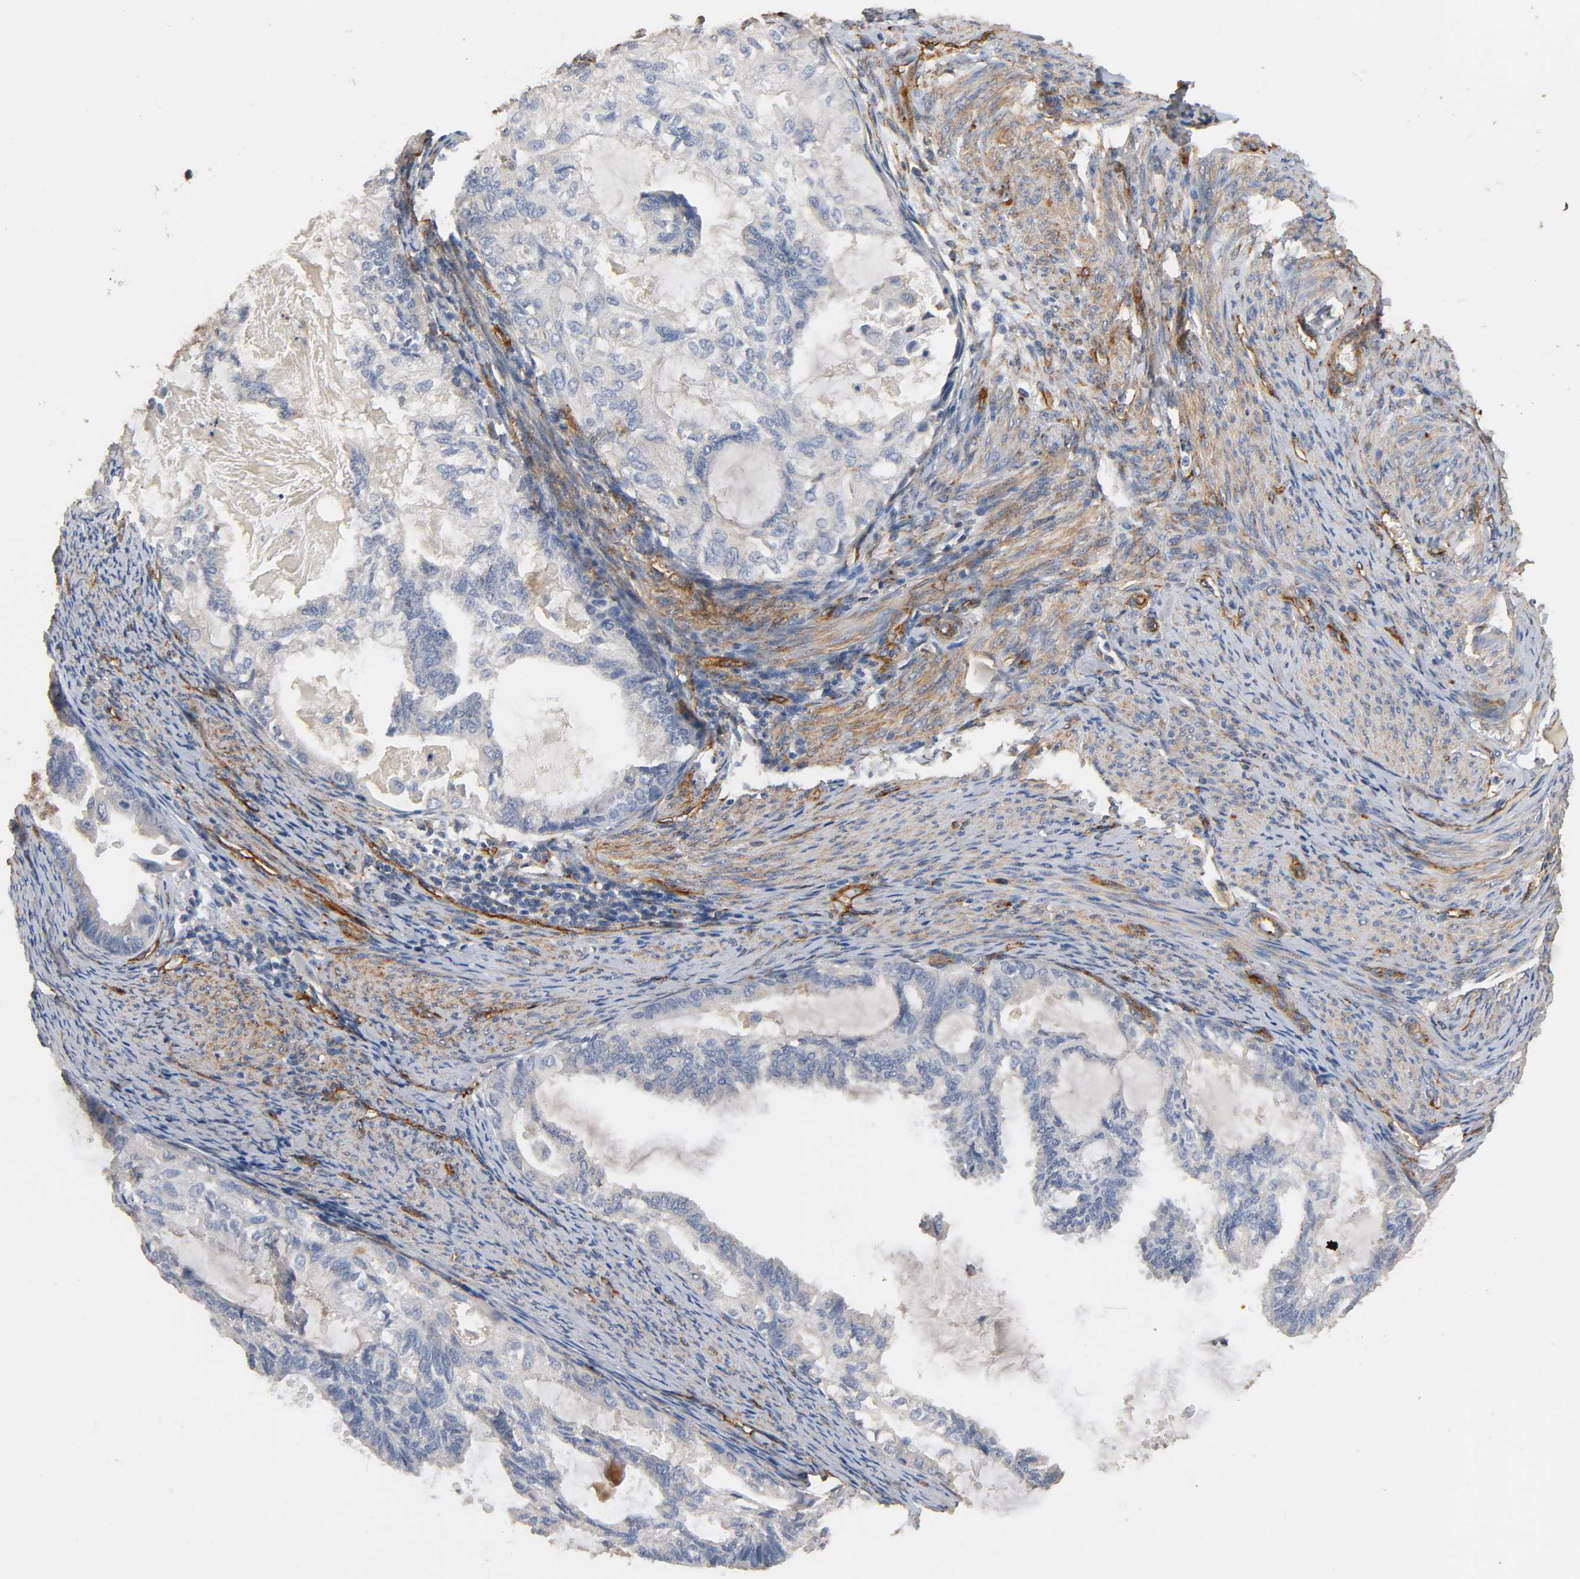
{"staining": {"intensity": "negative", "quantity": "none", "location": "none"}, "tissue": "cervical cancer", "cell_type": "Tumor cells", "image_type": "cancer", "snomed": [{"axis": "morphology", "description": "Normal tissue, NOS"}, {"axis": "morphology", "description": "Adenocarcinoma, NOS"}, {"axis": "topography", "description": "Cervix"}, {"axis": "topography", "description": "Endometrium"}], "caption": "Immunohistochemical staining of adenocarcinoma (cervical) exhibits no significant staining in tumor cells.", "gene": "IFITM3", "patient": {"sex": "female", "age": 86}}